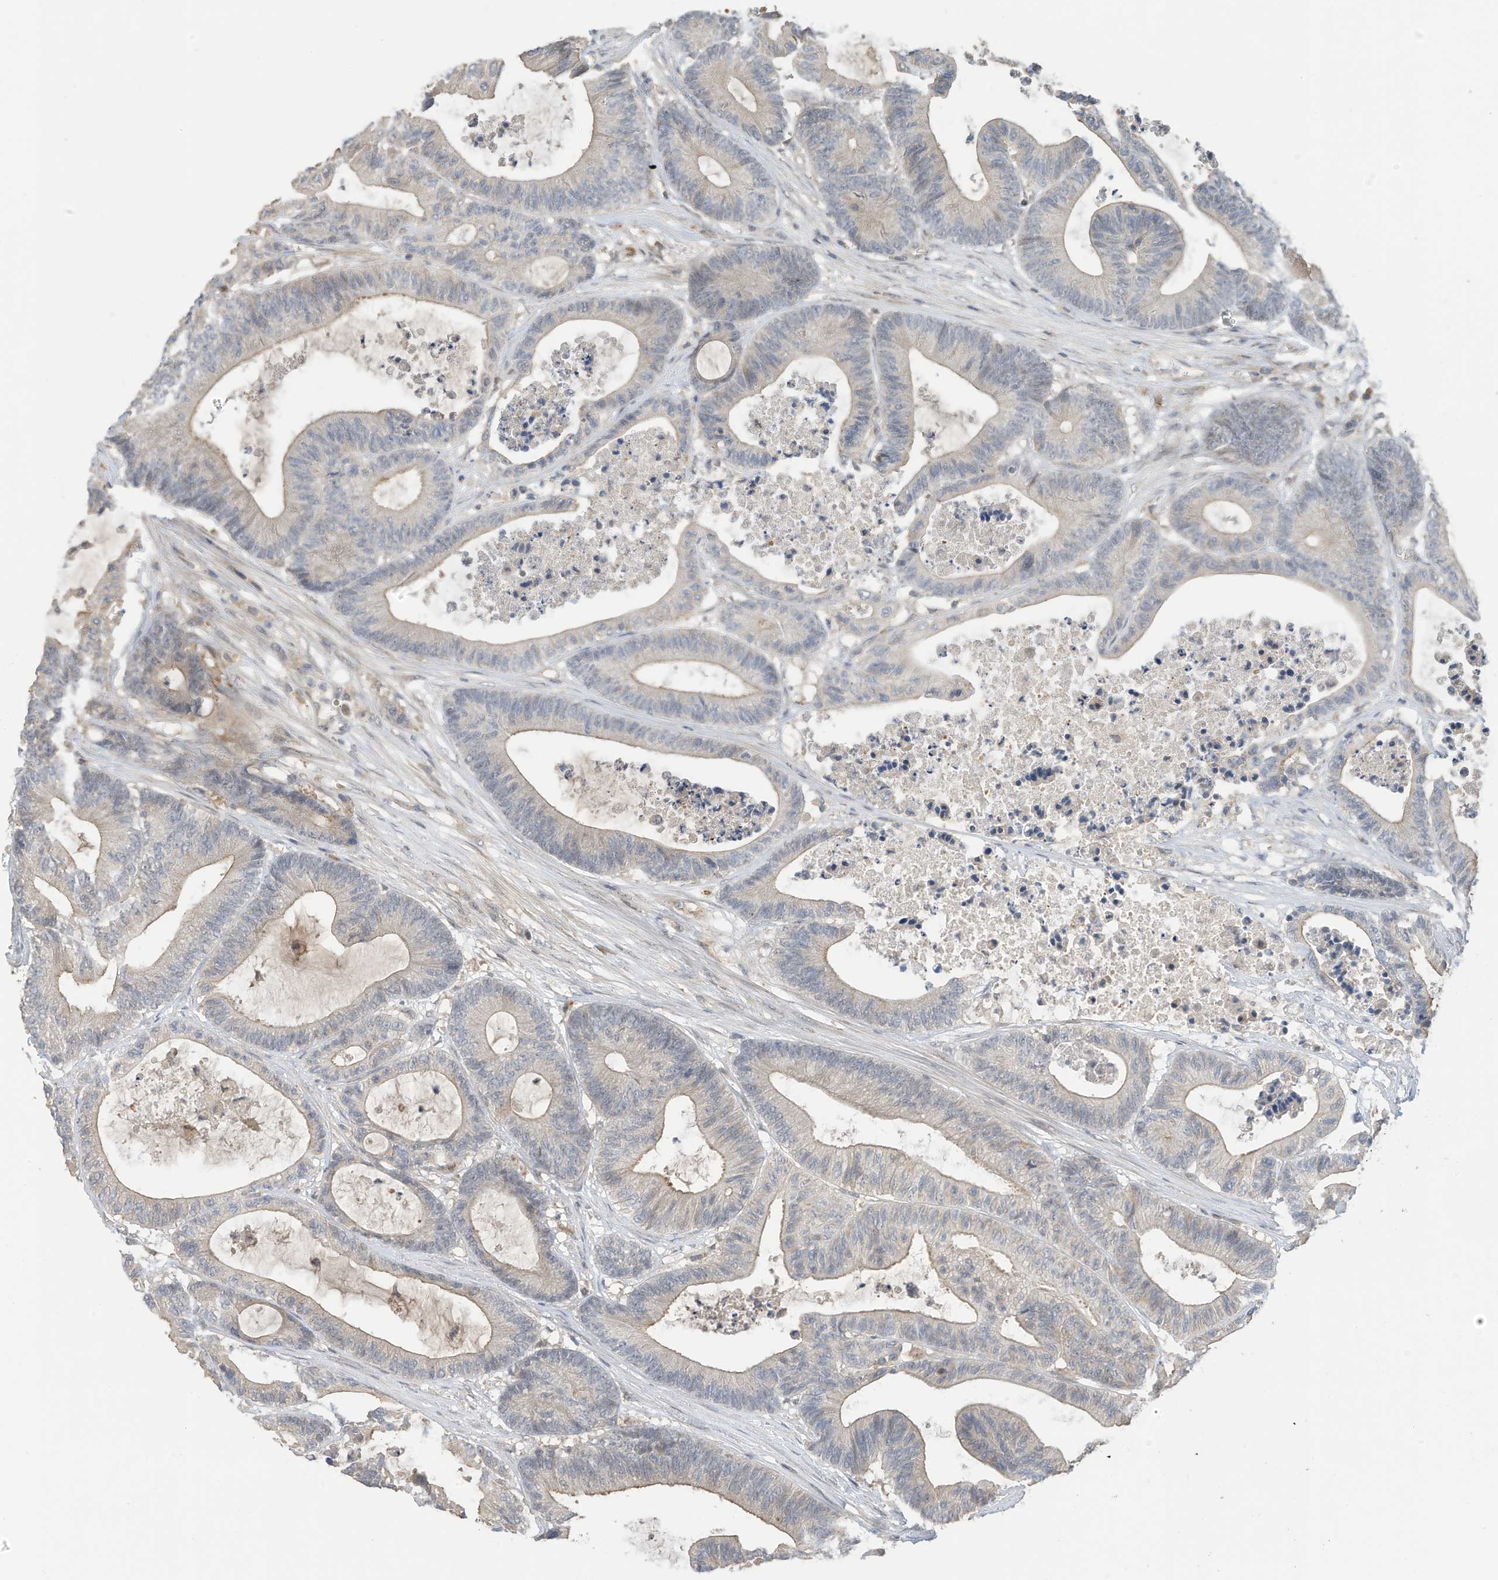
{"staining": {"intensity": "weak", "quantity": "<25%", "location": "cytoplasmic/membranous"}, "tissue": "colorectal cancer", "cell_type": "Tumor cells", "image_type": "cancer", "snomed": [{"axis": "morphology", "description": "Adenocarcinoma, NOS"}, {"axis": "topography", "description": "Colon"}], "caption": "This micrograph is of colorectal adenocarcinoma stained with immunohistochemistry to label a protein in brown with the nuclei are counter-stained blue. There is no staining in tumor cells.", "gene": "REC8", "patient": {"sex": "female", "age": 84}}